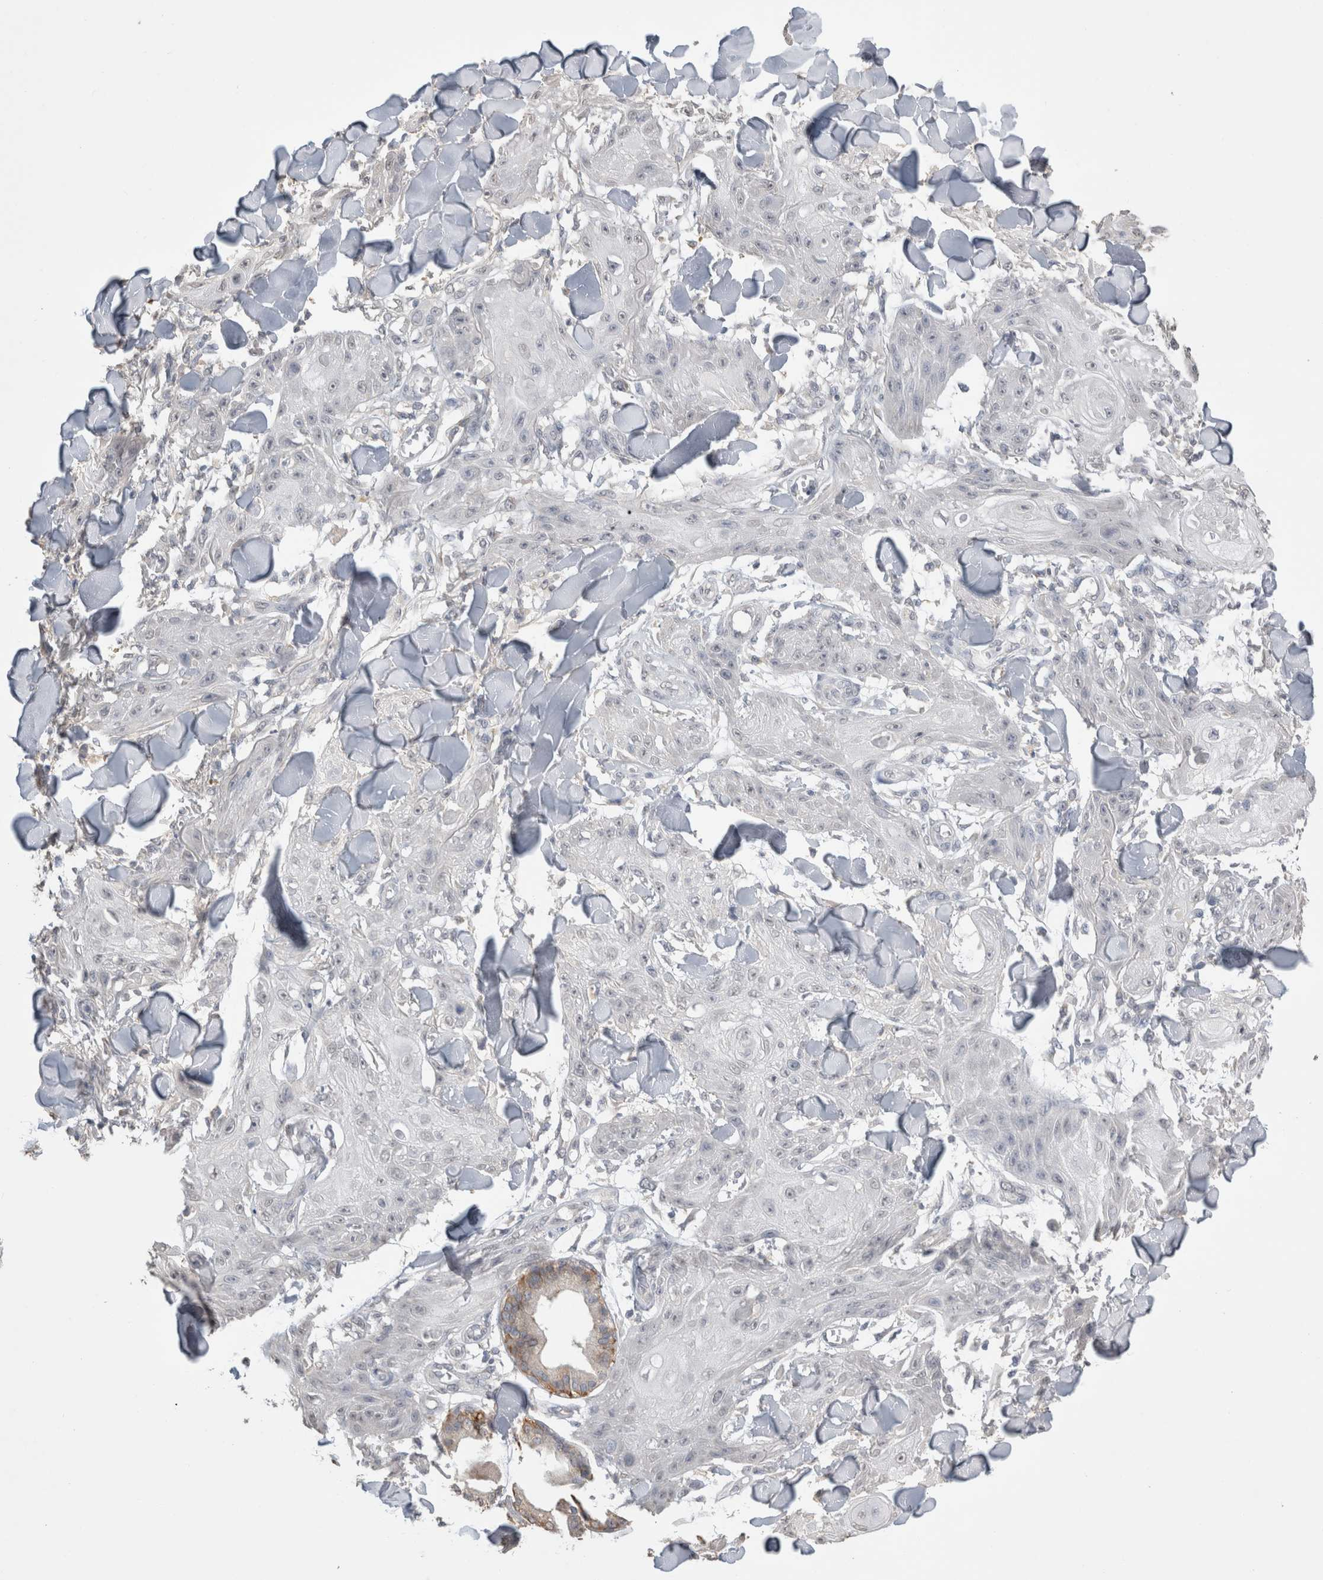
{"staining": {"intensity": "negative", "quantity": "none", "location": "none"}, "tissue": "skin cancer", "cell_type": "Tumor cells", "image_type": "cancer", "snomed": [{"axis": "morphology", "description": "Squamous cell carcinoma, NOS"}, {"axis": "topography", "description": "Skin"}], "caption": "High power microscopy image of an IHC histopathology image of squamous cell carcinoma (skin), revealing no significant expression in tumor cells.", "gene": "NAALADL2", "patient": {"sex": "male", "age": 74}}